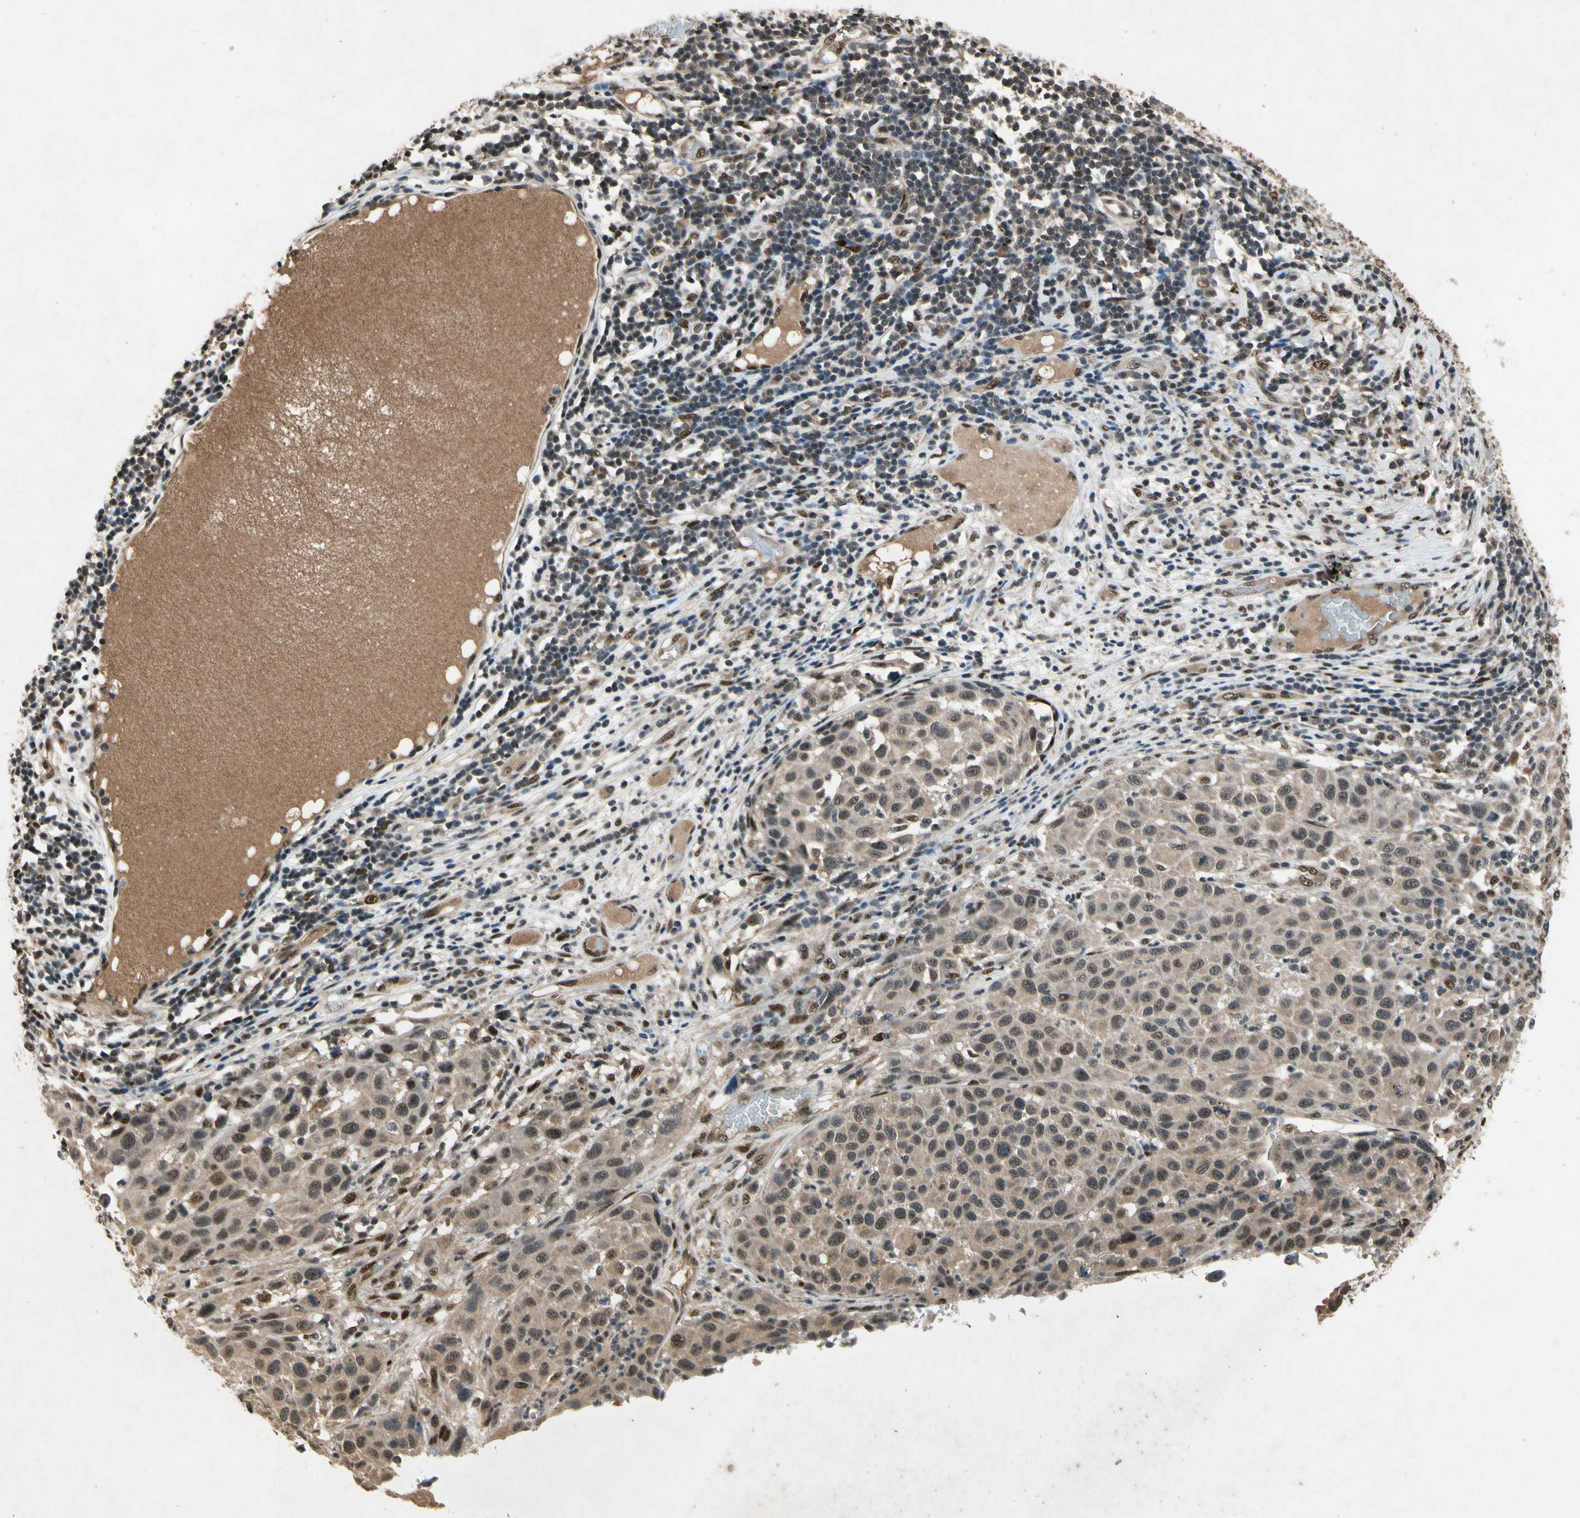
{"staining": {"intensity": "moderate", "quantity": "25%-75%", "location": "cytoplasmic/membranous,nuclear"}, "tissue": "melanoma", "cell_type": "Tumor cells", "image_type": "cancer", "snomed": [{"axis": "morphology", "description": "Malignant melanoma, Metastatic site"}, {"axis": "topography", "description": "Lymph node"}], "caption": "This is an image of immunohistochemistry staining of malignant melanoma (metastatic site), which shows moderate staining in the cytoplasmic/membranous and nuclear of tumor cells.", "gene": "PML", "patient": {"sex": "male", "age": 61}}